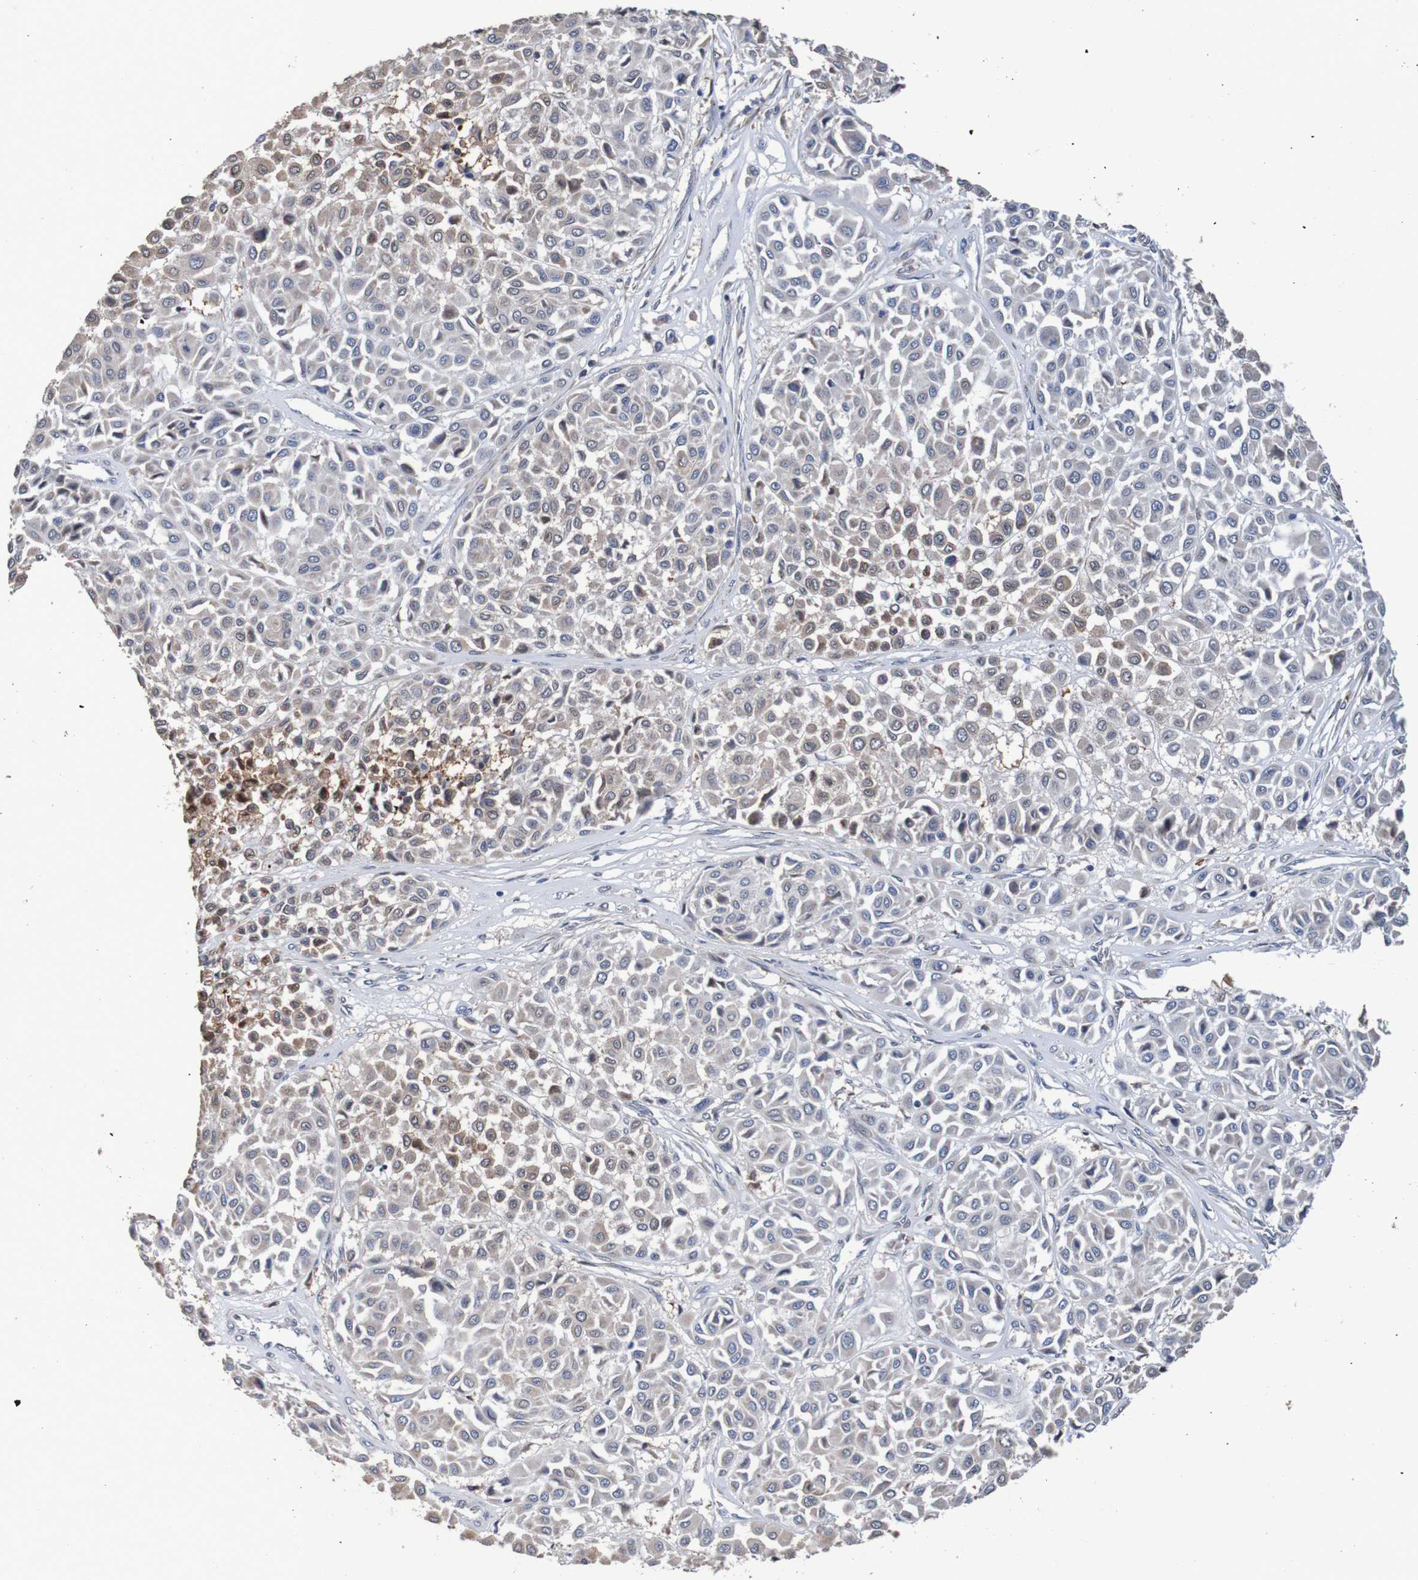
{"staining": {"intensity": "weak", "quantity": "25%-75%", "location": "cytoplasmic/membranous"}, "tissue": "melanoma", "cell_type": "Tumor cells", "image_type": "cancer", "snomed": [{"axis": "morphology", "description": "Malignant melanoma, Metastatic site"}, {"axis": "topography", "description": "Soft tissue"}], "caption": "DAB immunohistochemical staining of human malignant melanoma (metastatic site) reveals weak cytoplasmic/membranous protein expression in about 25%-75% of tumor cells.", "gene": "FIBP", "patient": {"sex": "male", "age": 41}}